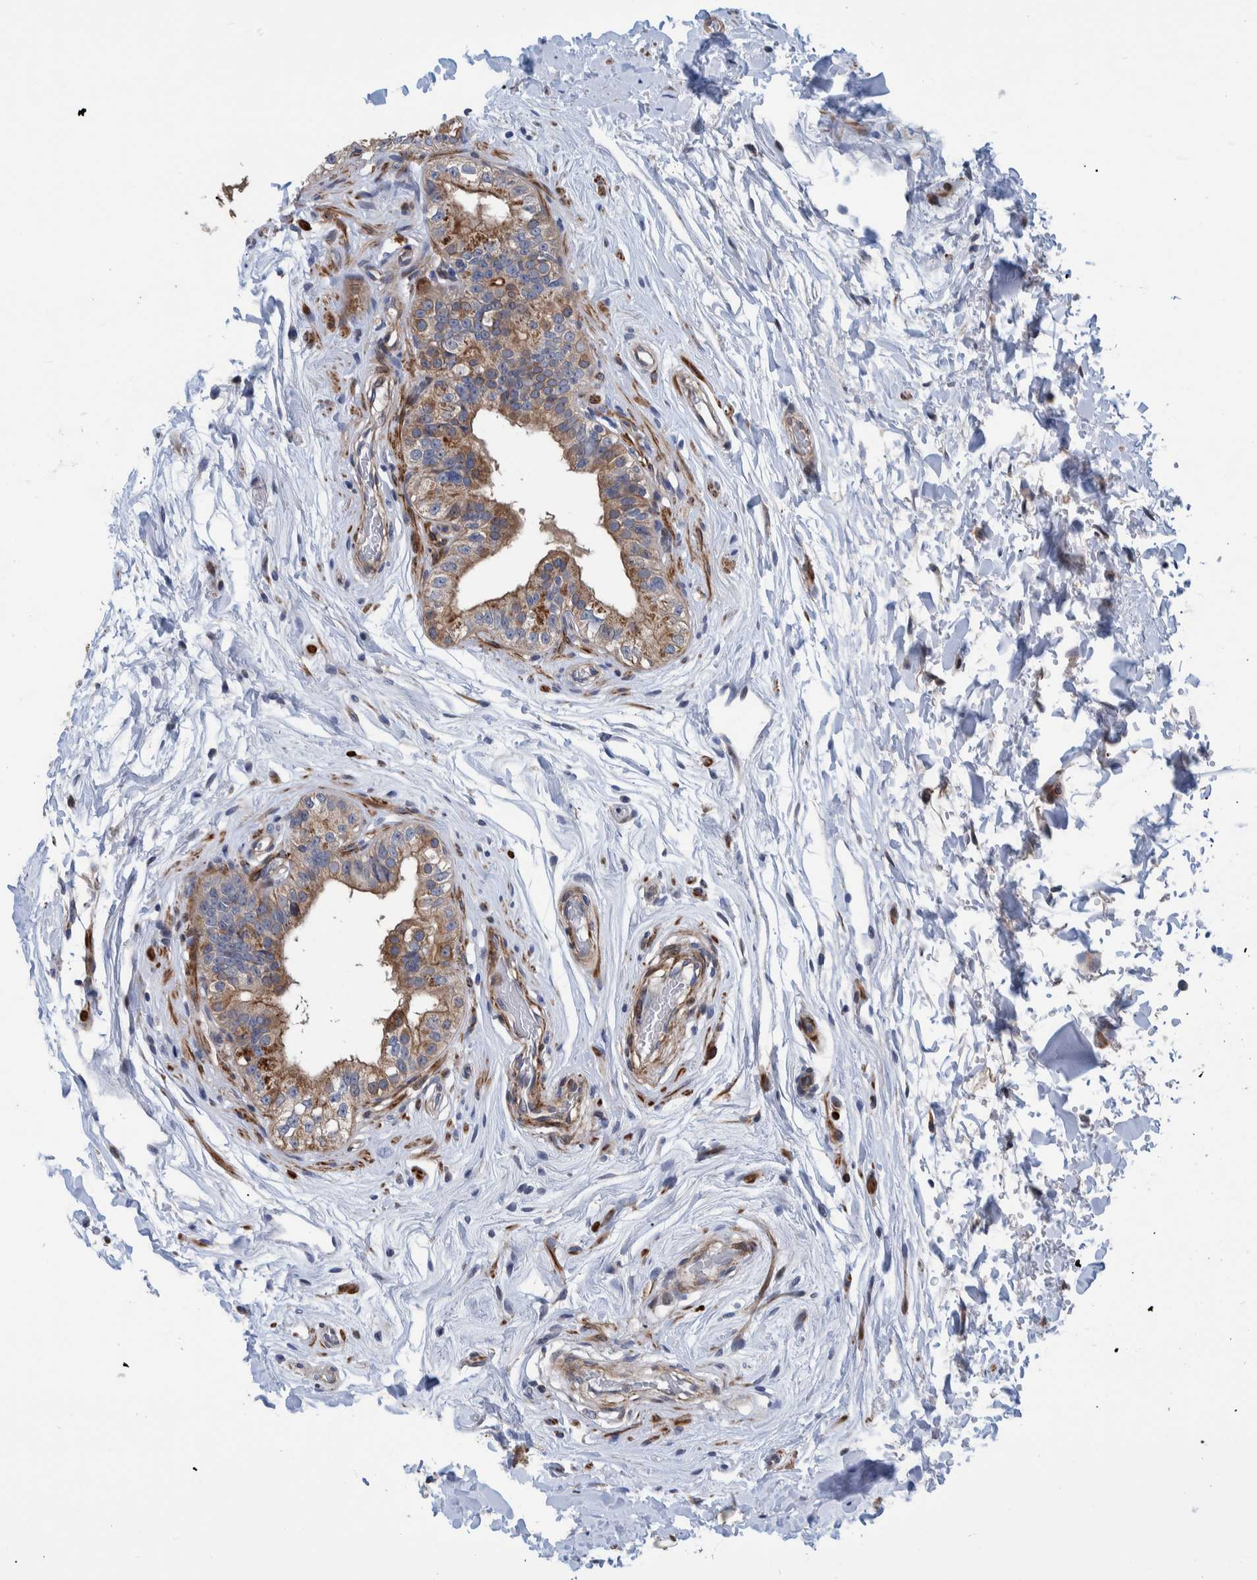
{"staining": {"intensity": "moderate", "quantity": "<25%", "location": "cytoplasmic/membranous"}, "tissue": "epididymis", "cell_type": "Glandular cells", "image_type": "normal", "snomed": [{"axis": "morphology", "description": "Normal tissue, NOS"}, {"axis": "topography", "description": "Testis"}, {"axis": "topography", "description": "Epididymis"}], "caption": "Immunohistochemical staining of benign human epididymis demonstrates low levels of moderate cytoplasmic/membranous positivity in about <25% of glandular cells.", "gene": "MKS1", "patient": {"sex": "male", "age": 36}}